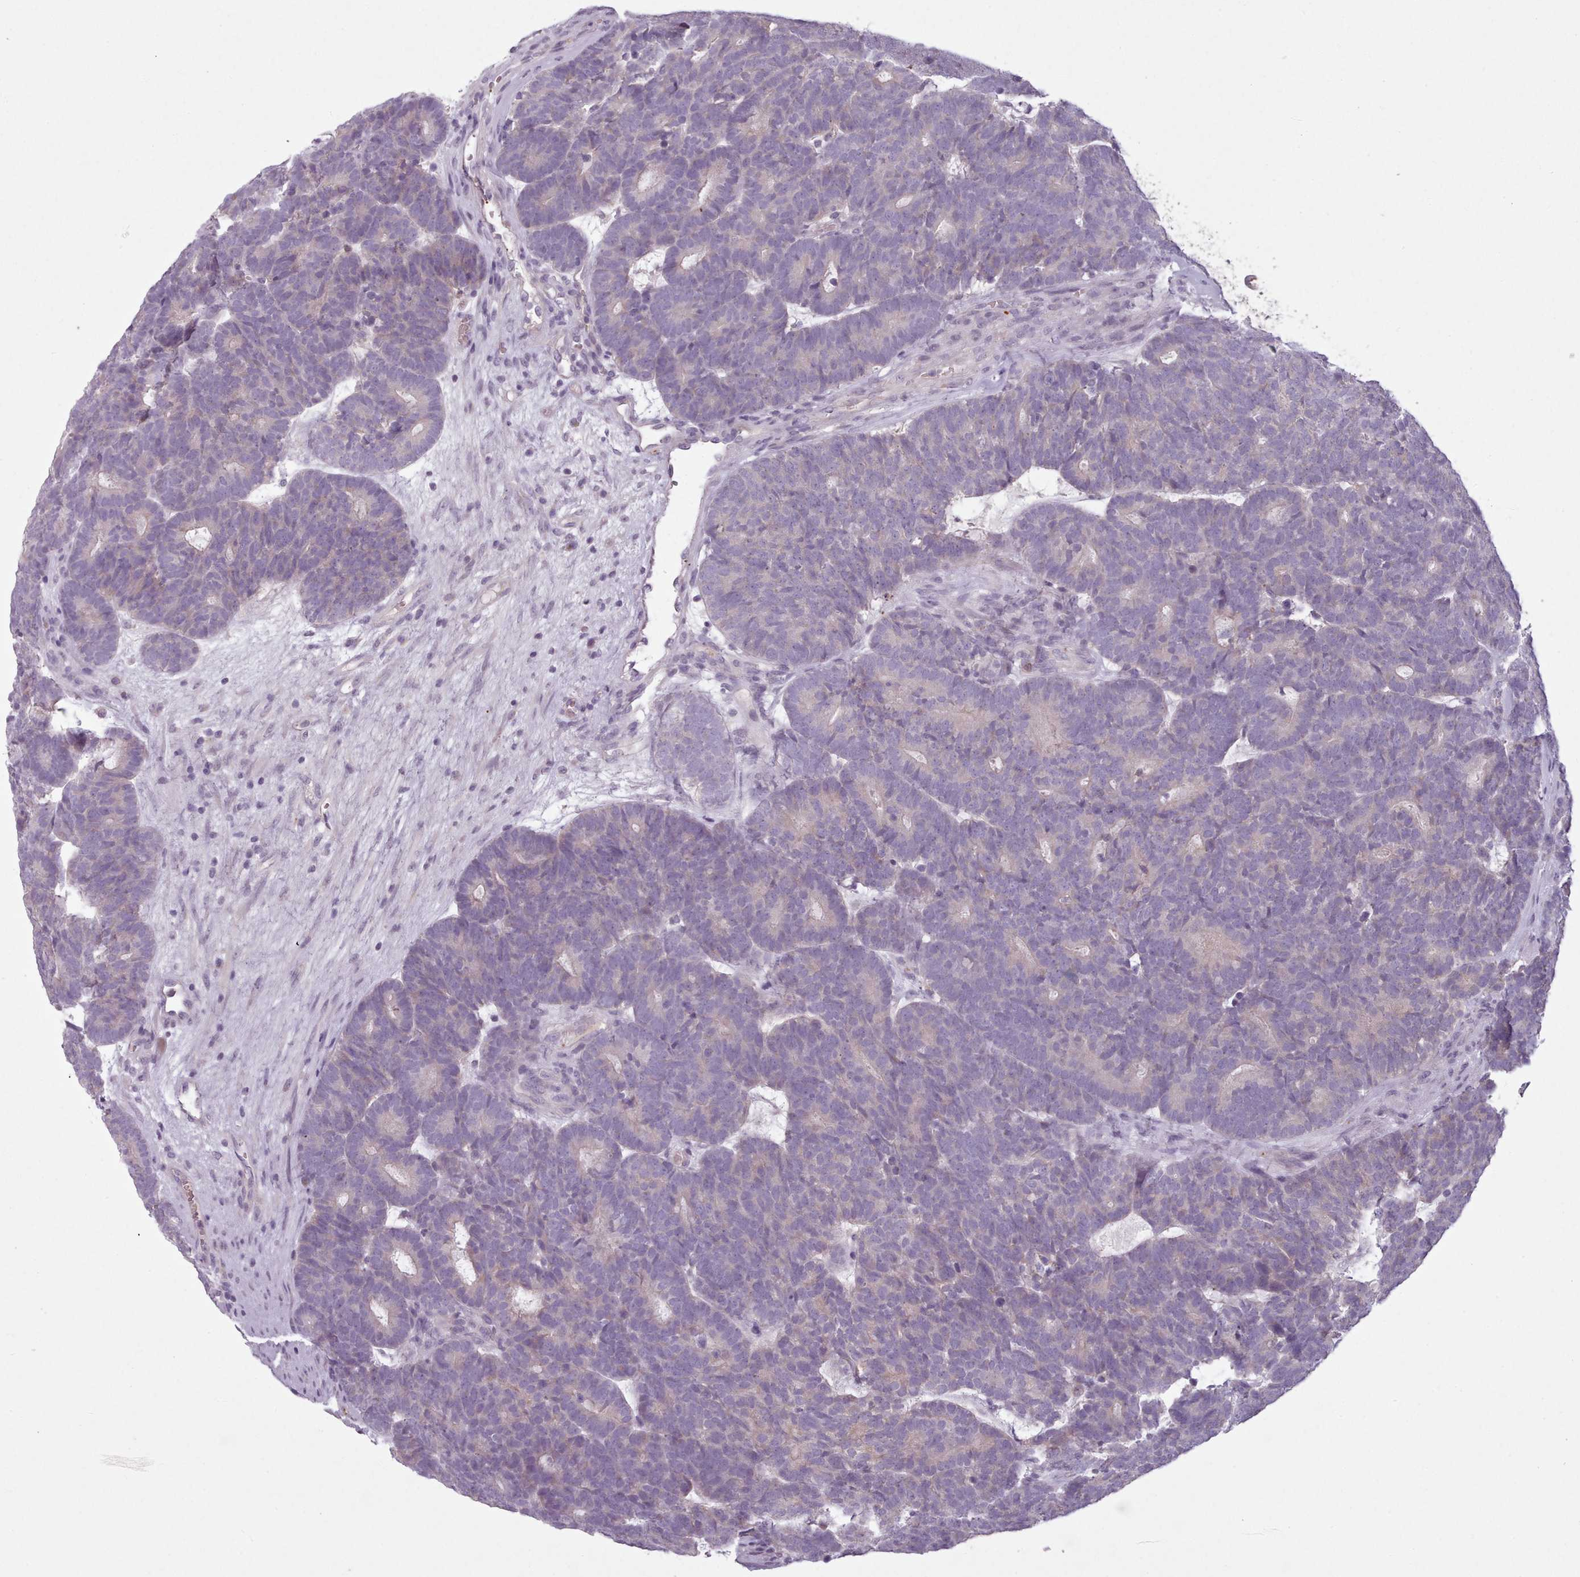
{"staining": {"intensity": "negative", "quantity": "none", "location": "none"}, "tissue": "head and neck cancer", "cell_type": "Tumor cells", "image_type": "cancer", "snomed": [{"axis": "morphology", "description": "Adenocarcinoma, NOS"}, {"axis": "topography", "description": "Head-Neck"}], "caption": "Tumor cells are negative for protein expression in human head and neck adenocarcinoma.", "gene": "LAPTM5", "patient": {"sex": "female", "age": 81}}